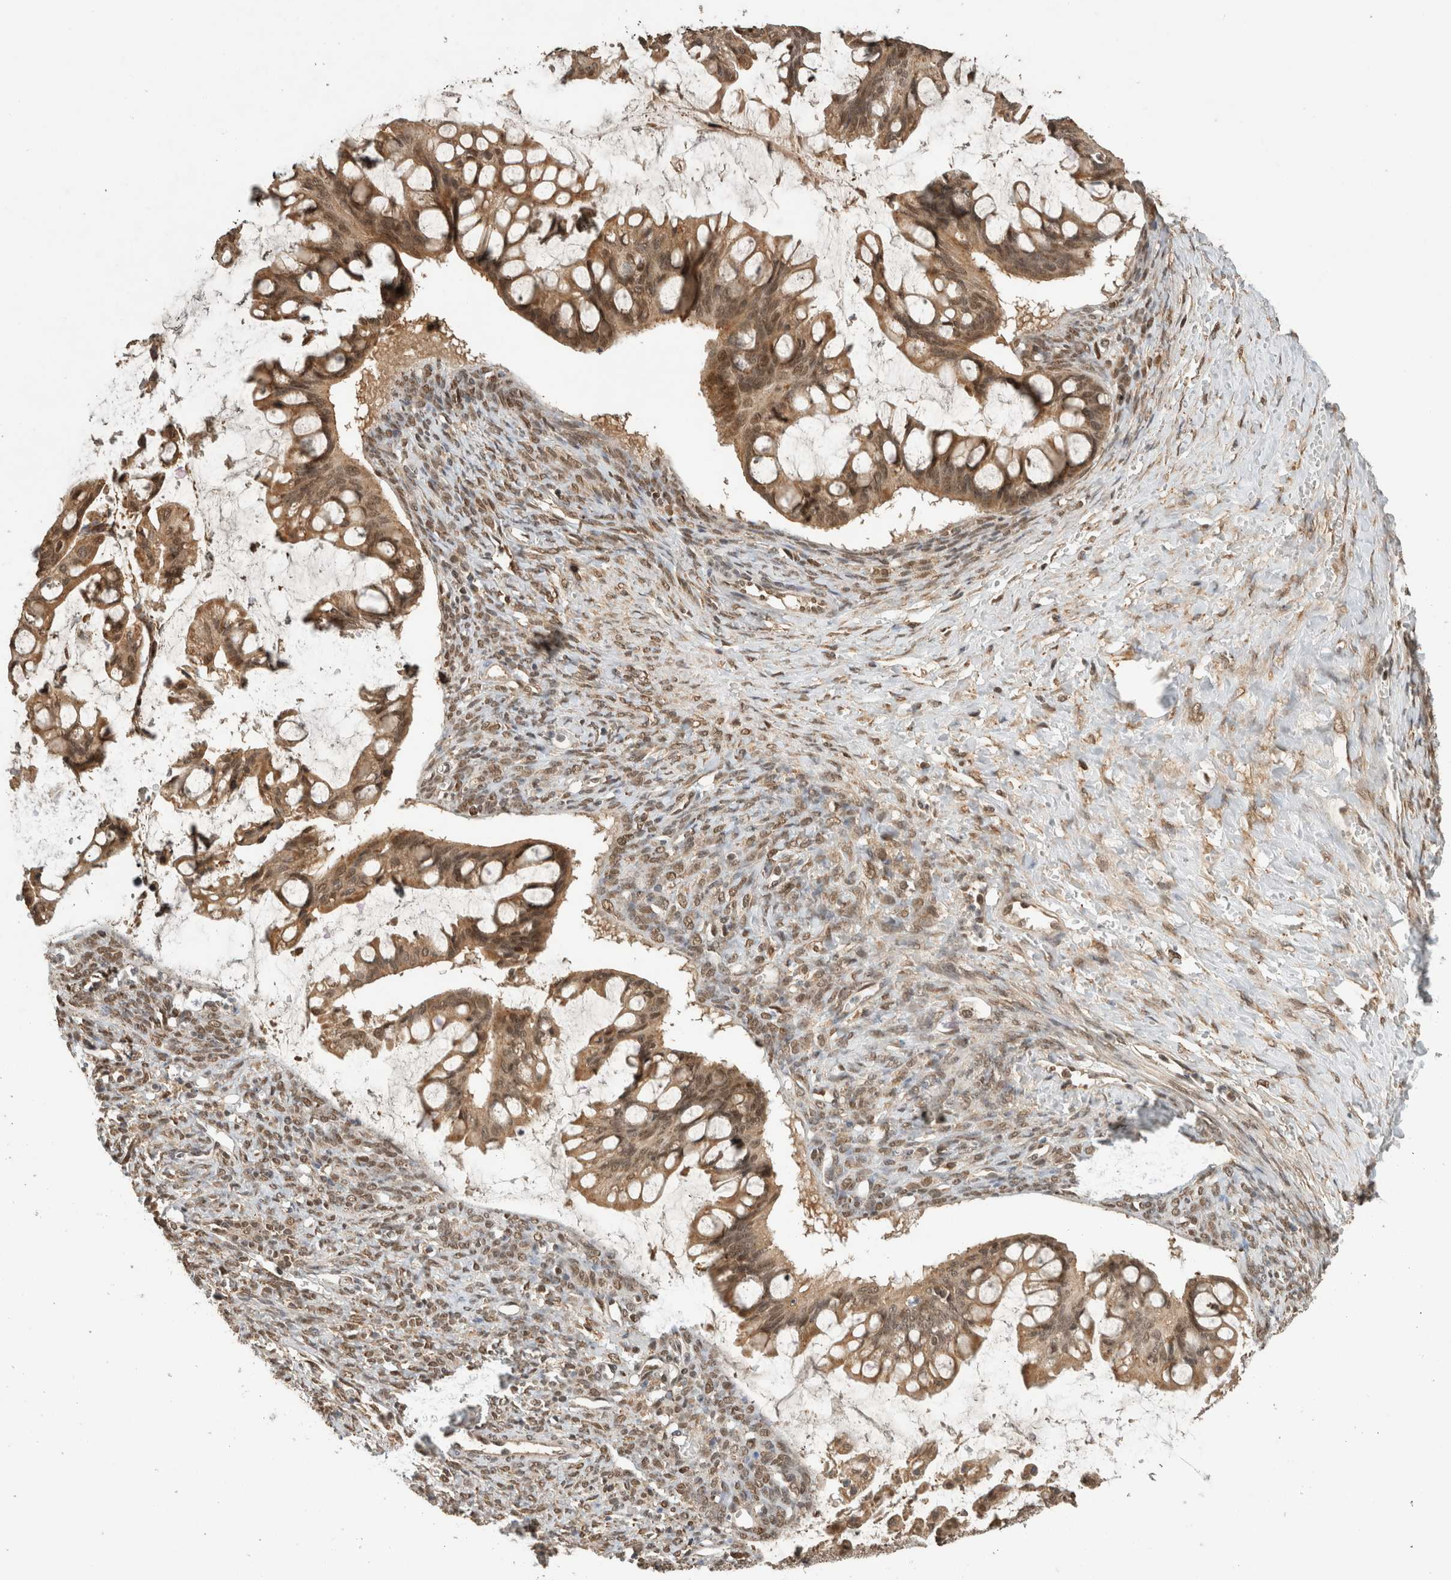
{"staining": {"intensity": "moderate", "quantity": ">75%", "location": "cytoplasmic/membranous,nuclear"}, "tissue": "ovarian cancer", "cell_type": "Tumor cells", "image_type": "cancer", "snomed": [{"axis": "morphology", "description": "Cystadenocarcinoma, mucinous, NOS"}, {"axis": "topography", "description": "Ovary"}], "caption": "Protein expression analysis of ovarian mucinous cystadenocarcinoma reveals moderate cytoplasmic/membranous and nuclear expression in about >75% of tumor cells. The staining was performed using DAB (3,3'-diaminobenzidine) to visualize the protein expression in brown, while the nuclei were stained in blue with hematoxylin (Magnification: 20x).", "gene": "C1orf21", "patient": {"sex": "female", "age": 73}}